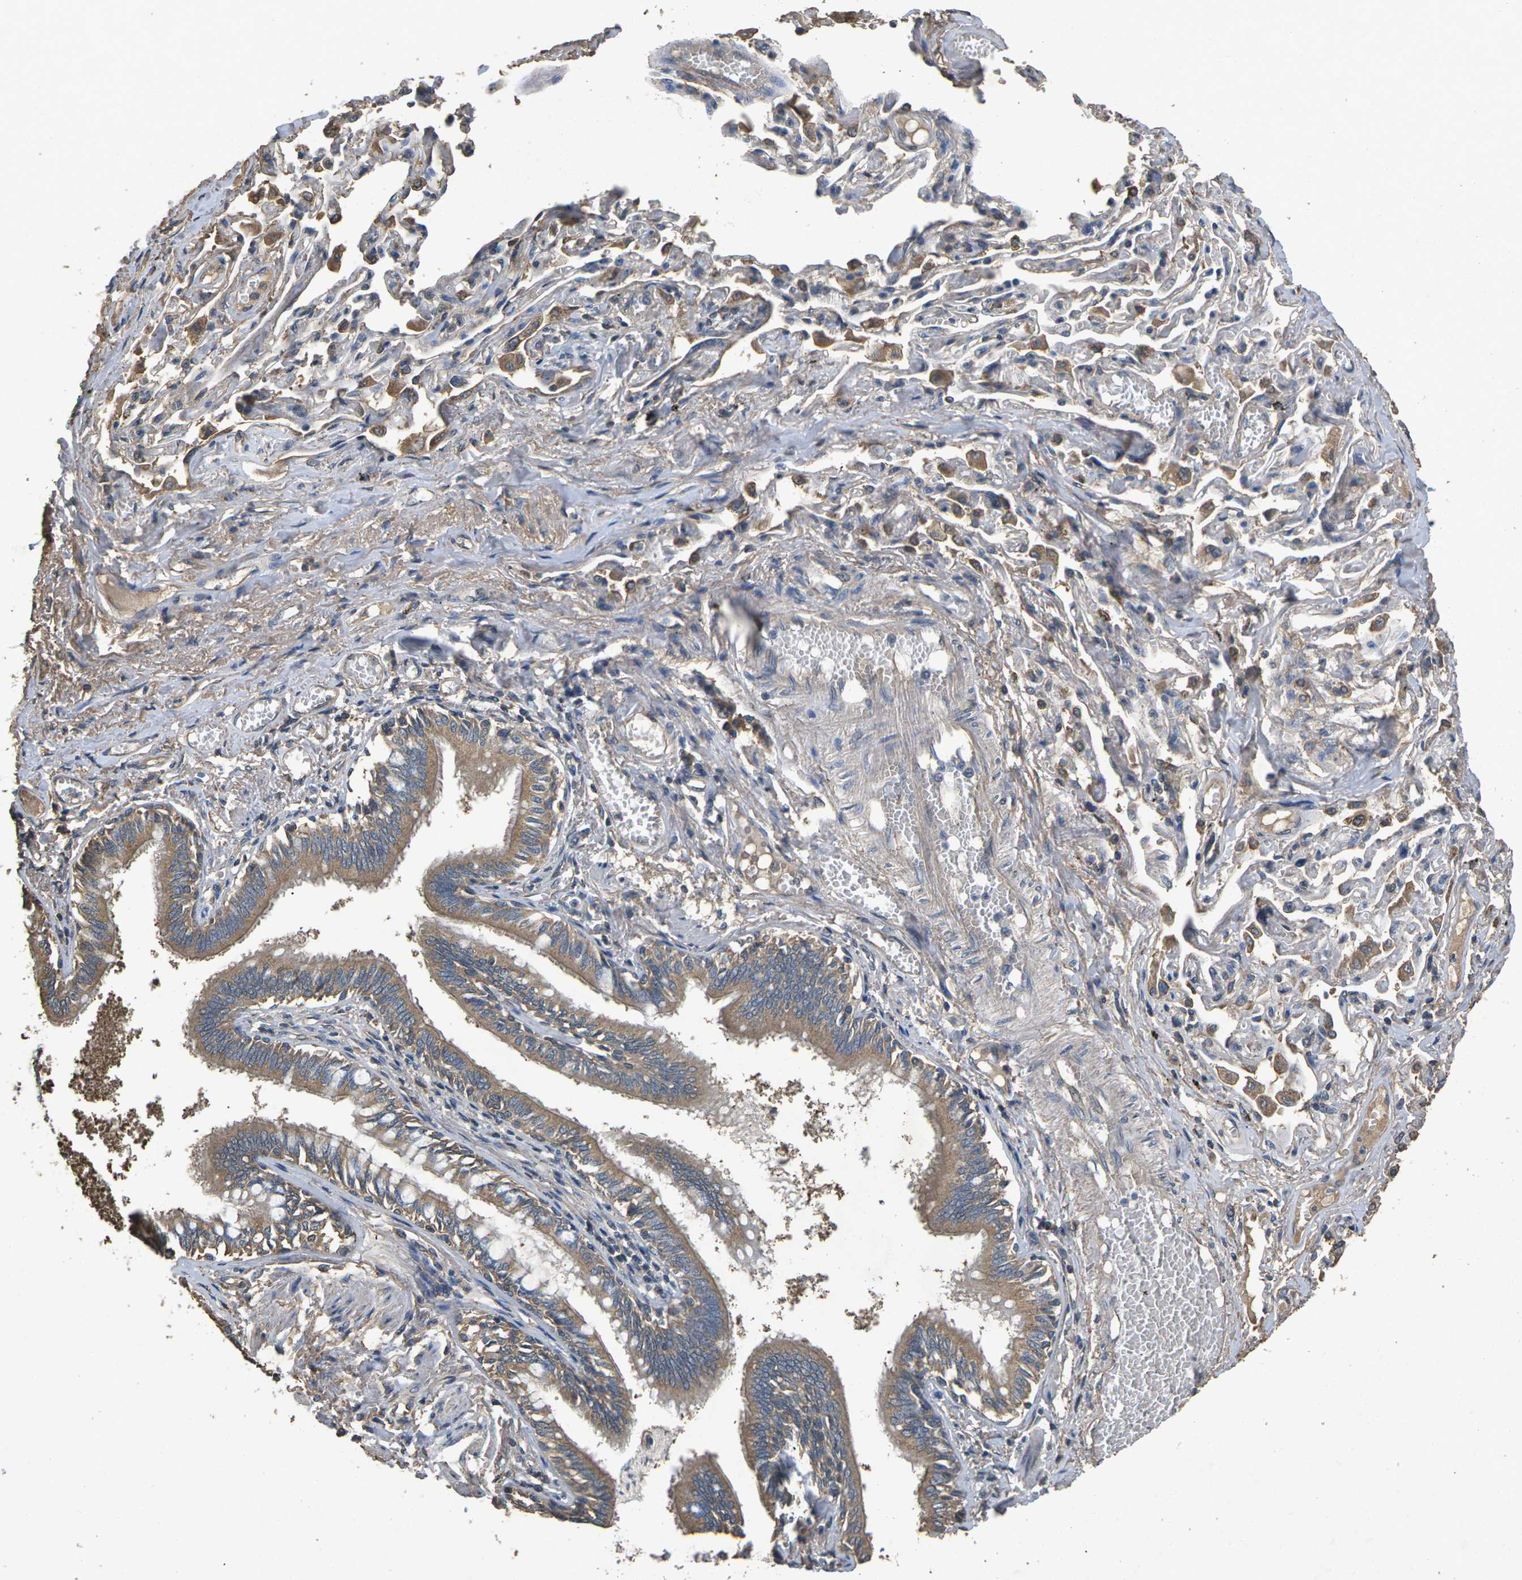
{"staining": {"intensity": "moderate", "quantity": ">75%", "location": "cytoplasmic/membranous"}, "tissue": "bronchus", "cell_type": "Respiratory epithelial cells", "image_type": "normal", "snomed": [{"axis": "morphology", "description": "Normal tissue, NOS"}, {"axis": "morphology", "description": "Inflammation, NOS"}, {"axis": "topography", "description": "Cartilage tissue"}, {"axis": "topography", "description": "Lung"}], "caption": "High-magnification brightfield microscopy of unremarkable bronchus stained with DAB (3,3'-diaminobenzidine) (brown) and counterstained with hematoxylin (blue). respiratory epithelial cells exhibit moderate cytoplasmic/membranous staining is appreciated in about>75% of cells.", "gene": "B4GAT1", "patient": {"sex": "male", "age": 71}}